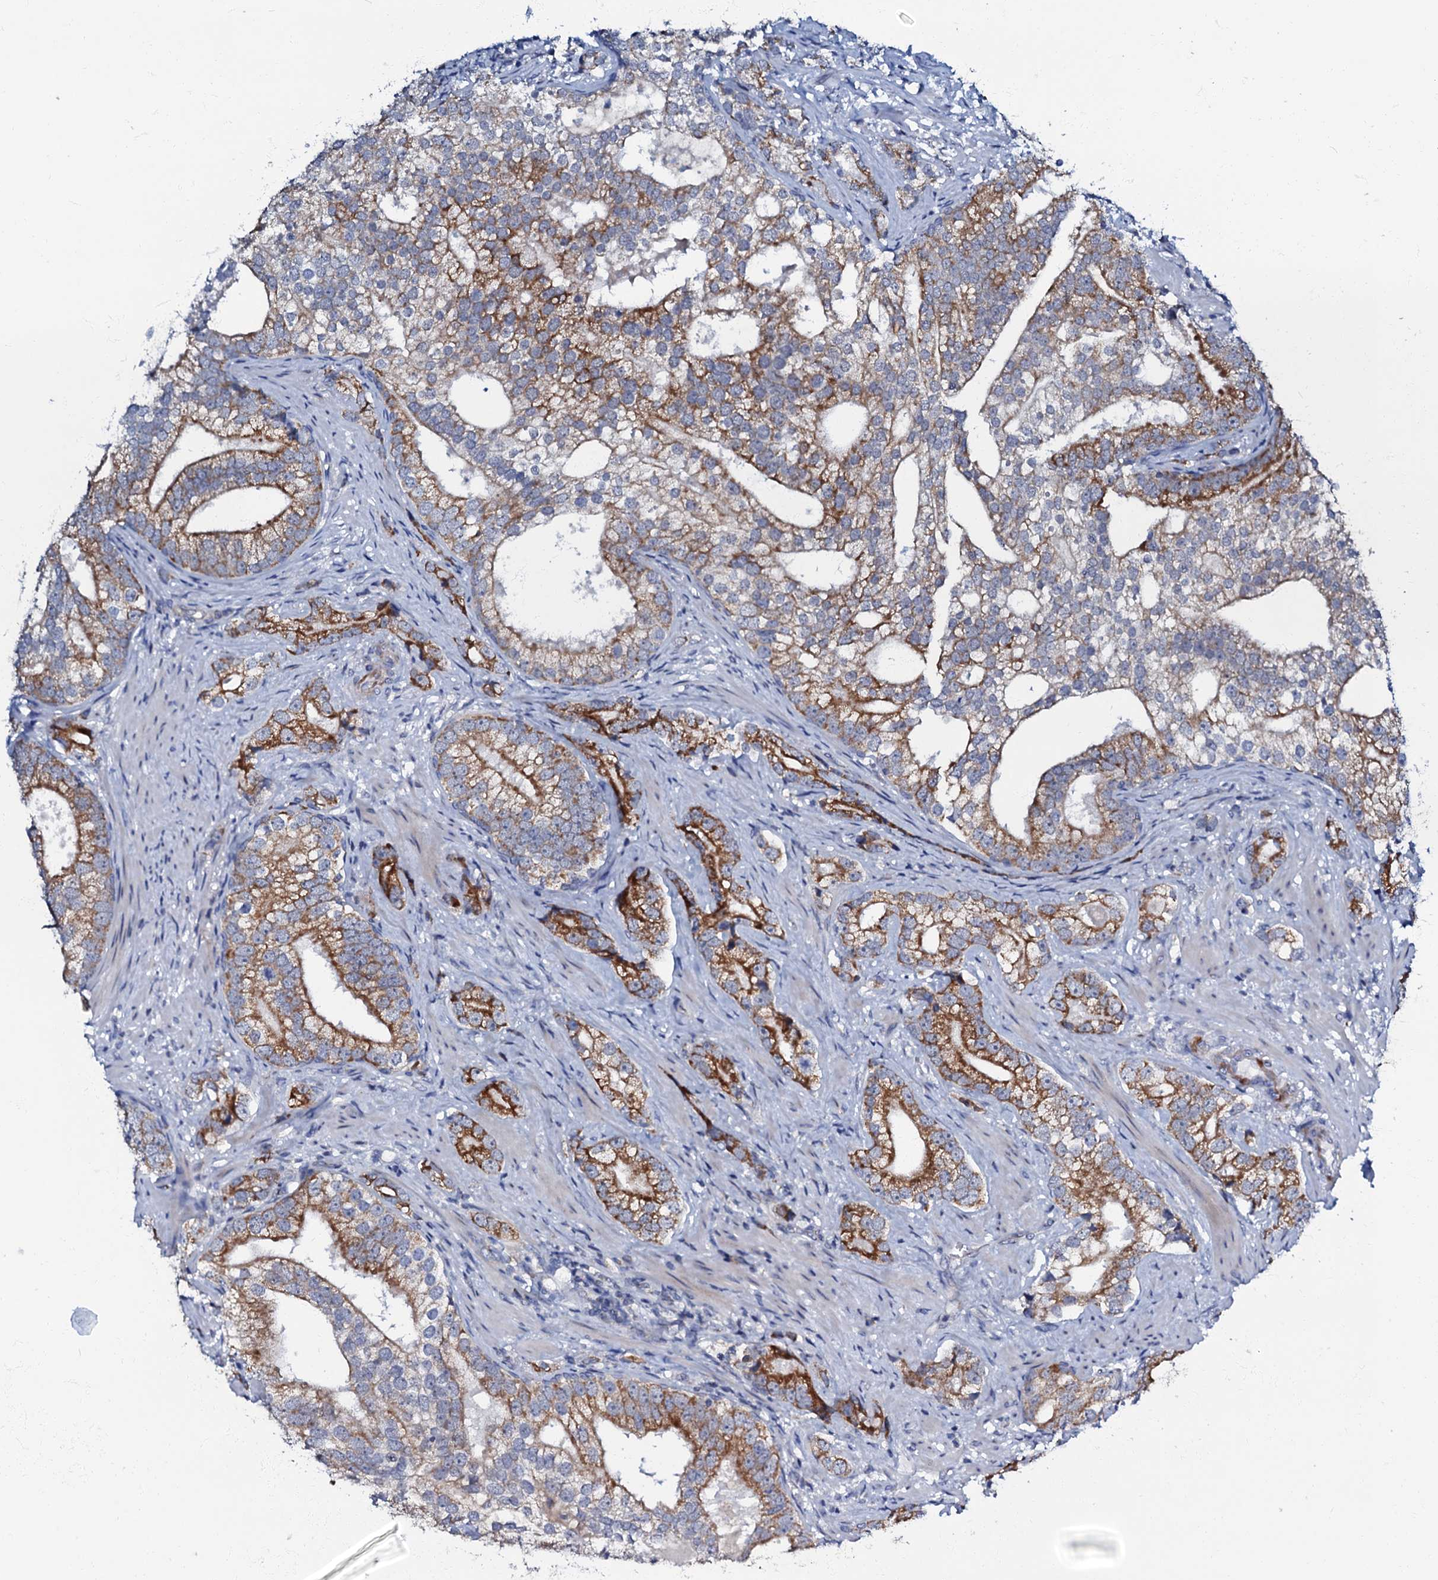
{"staining": {"intensity": "strong", "quantity": ">75%", "location": "cytoplasmic/membranous"}, "tissue": "prostate cancer", "cell_type": "Tumor cells", "image_type": "cancer", "snomed": [{"axis": "morphology", "description": "Adenocarcinoma, High grade"}, {"axis": "topography", "description": "Prostate"}], "caption": "The micrograph shows immunohistochemical staining of prostate high-grade adenocarcinoma. There is strong cytoplasmic/membranous positivity is present in about >75% of tumor cells.", "gene": "MRPL51", "patient": {"sex": "male", "age": 75}}